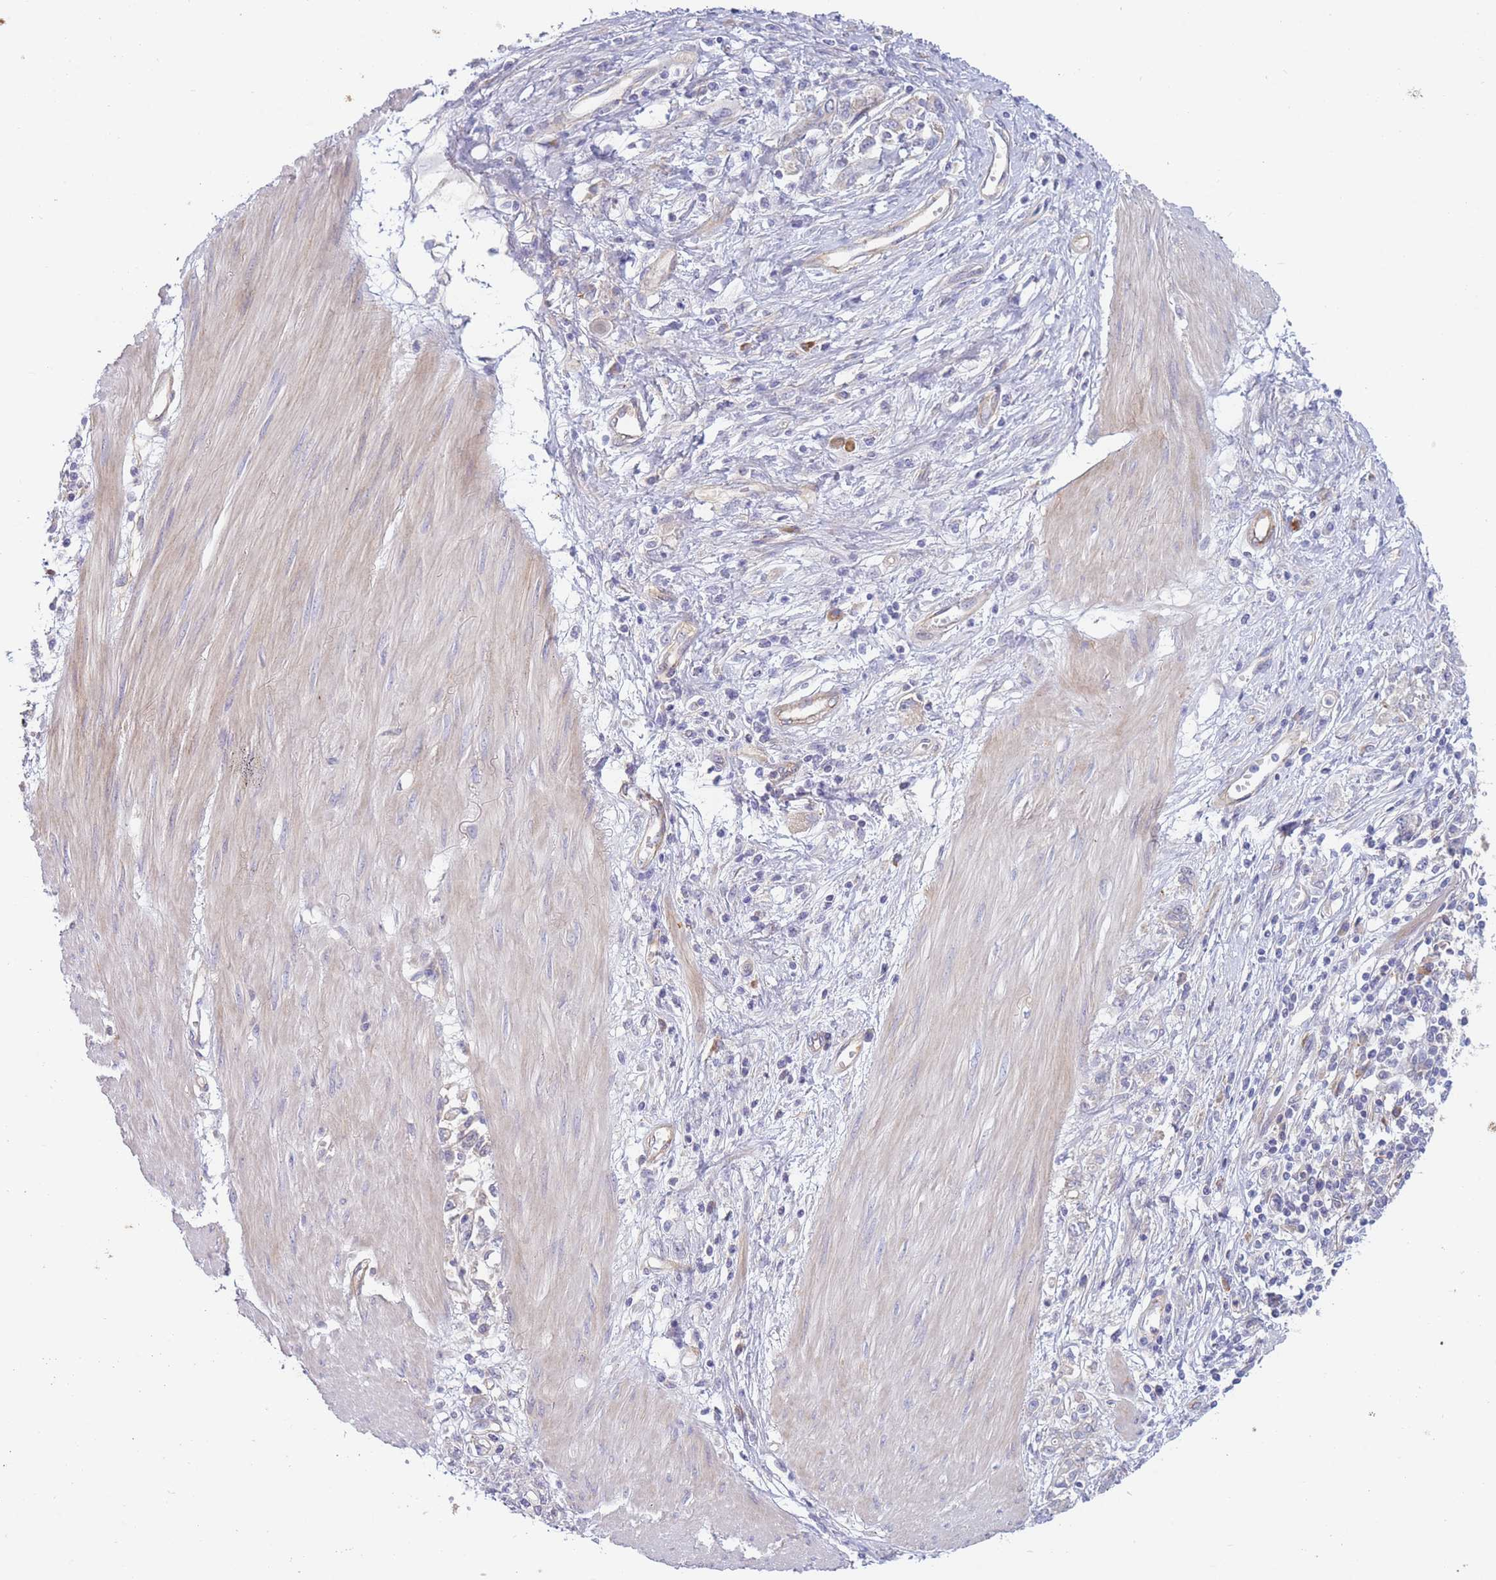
{"staining": {"intensity": "negative", "quantity": "none", "location": "none"}, "tissue": "stomach cancer", "cell_type": "Tumor cells", "image_type": "cancer", "snomed": [{"axis": "morphology", "description": "Adenocarcinoma, NOS"}, {"axis": "topography", "description": "Stomach"}], "caption": "Histopathology image shows no protein expression in tumor cells of stomach cancer (adenocarcinoma) tissue.", "gene": "WDR93", "patient": {"sex": "female", "age": 76}}